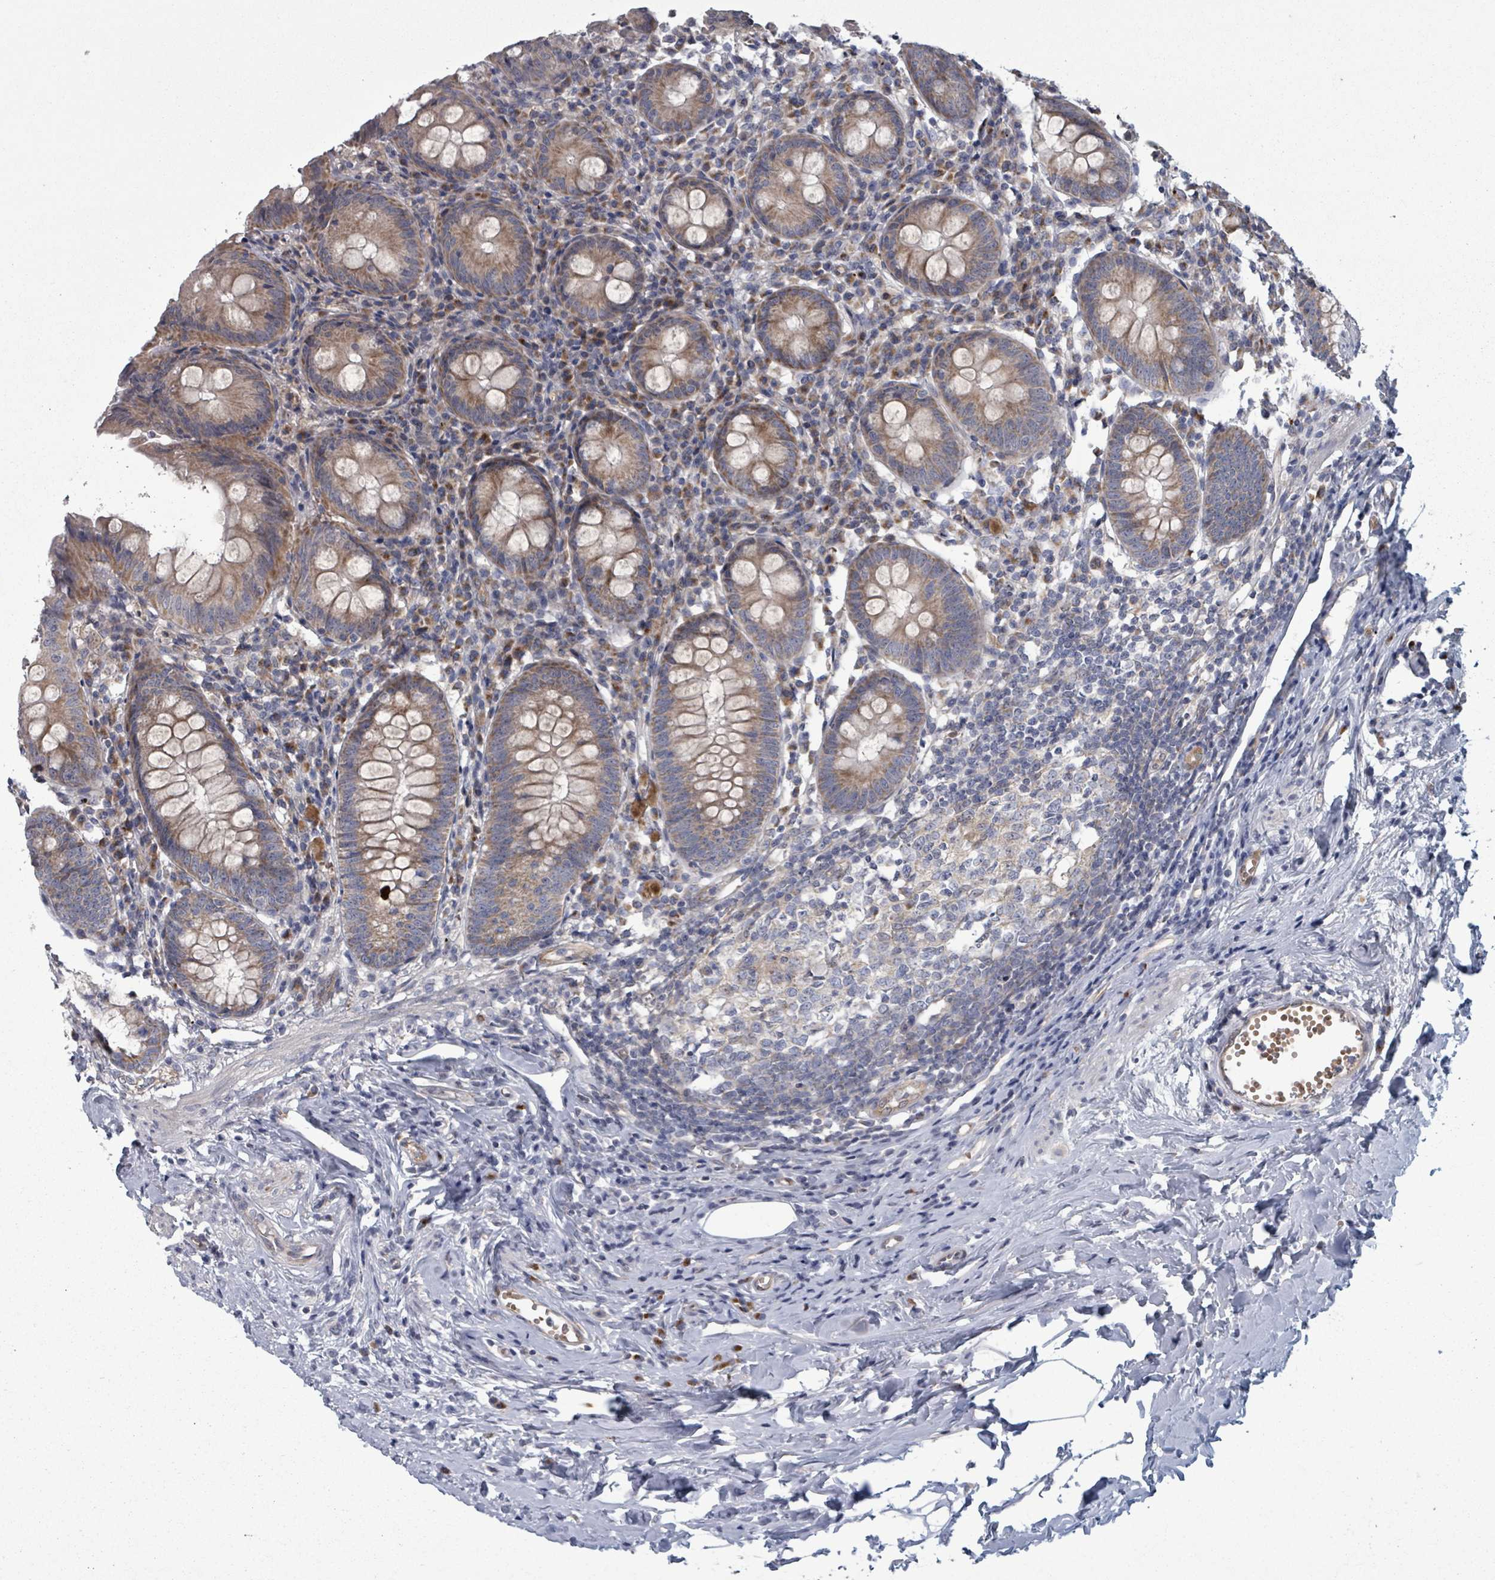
{"staining": {"intensity": "moderate", "quantity": ">75%", "location": "cytoplasmic/membranous"}, "tissue": "appendix", "cell_type": "Glandular cells", "image_type": "normal", "snomed": [{"axis": "morphology", "description": "Normal tissue, NOS"}, {"axis": "topography", "description": "Appendix"}], "caption": "Human appendix stained with a brown dye exhibits moderate cytoplasmic/membranous positive positivity in approximately >75% of glandular cells.", "gene": "FKBP1A", "patient": {"sex": "female", "age": 54}}